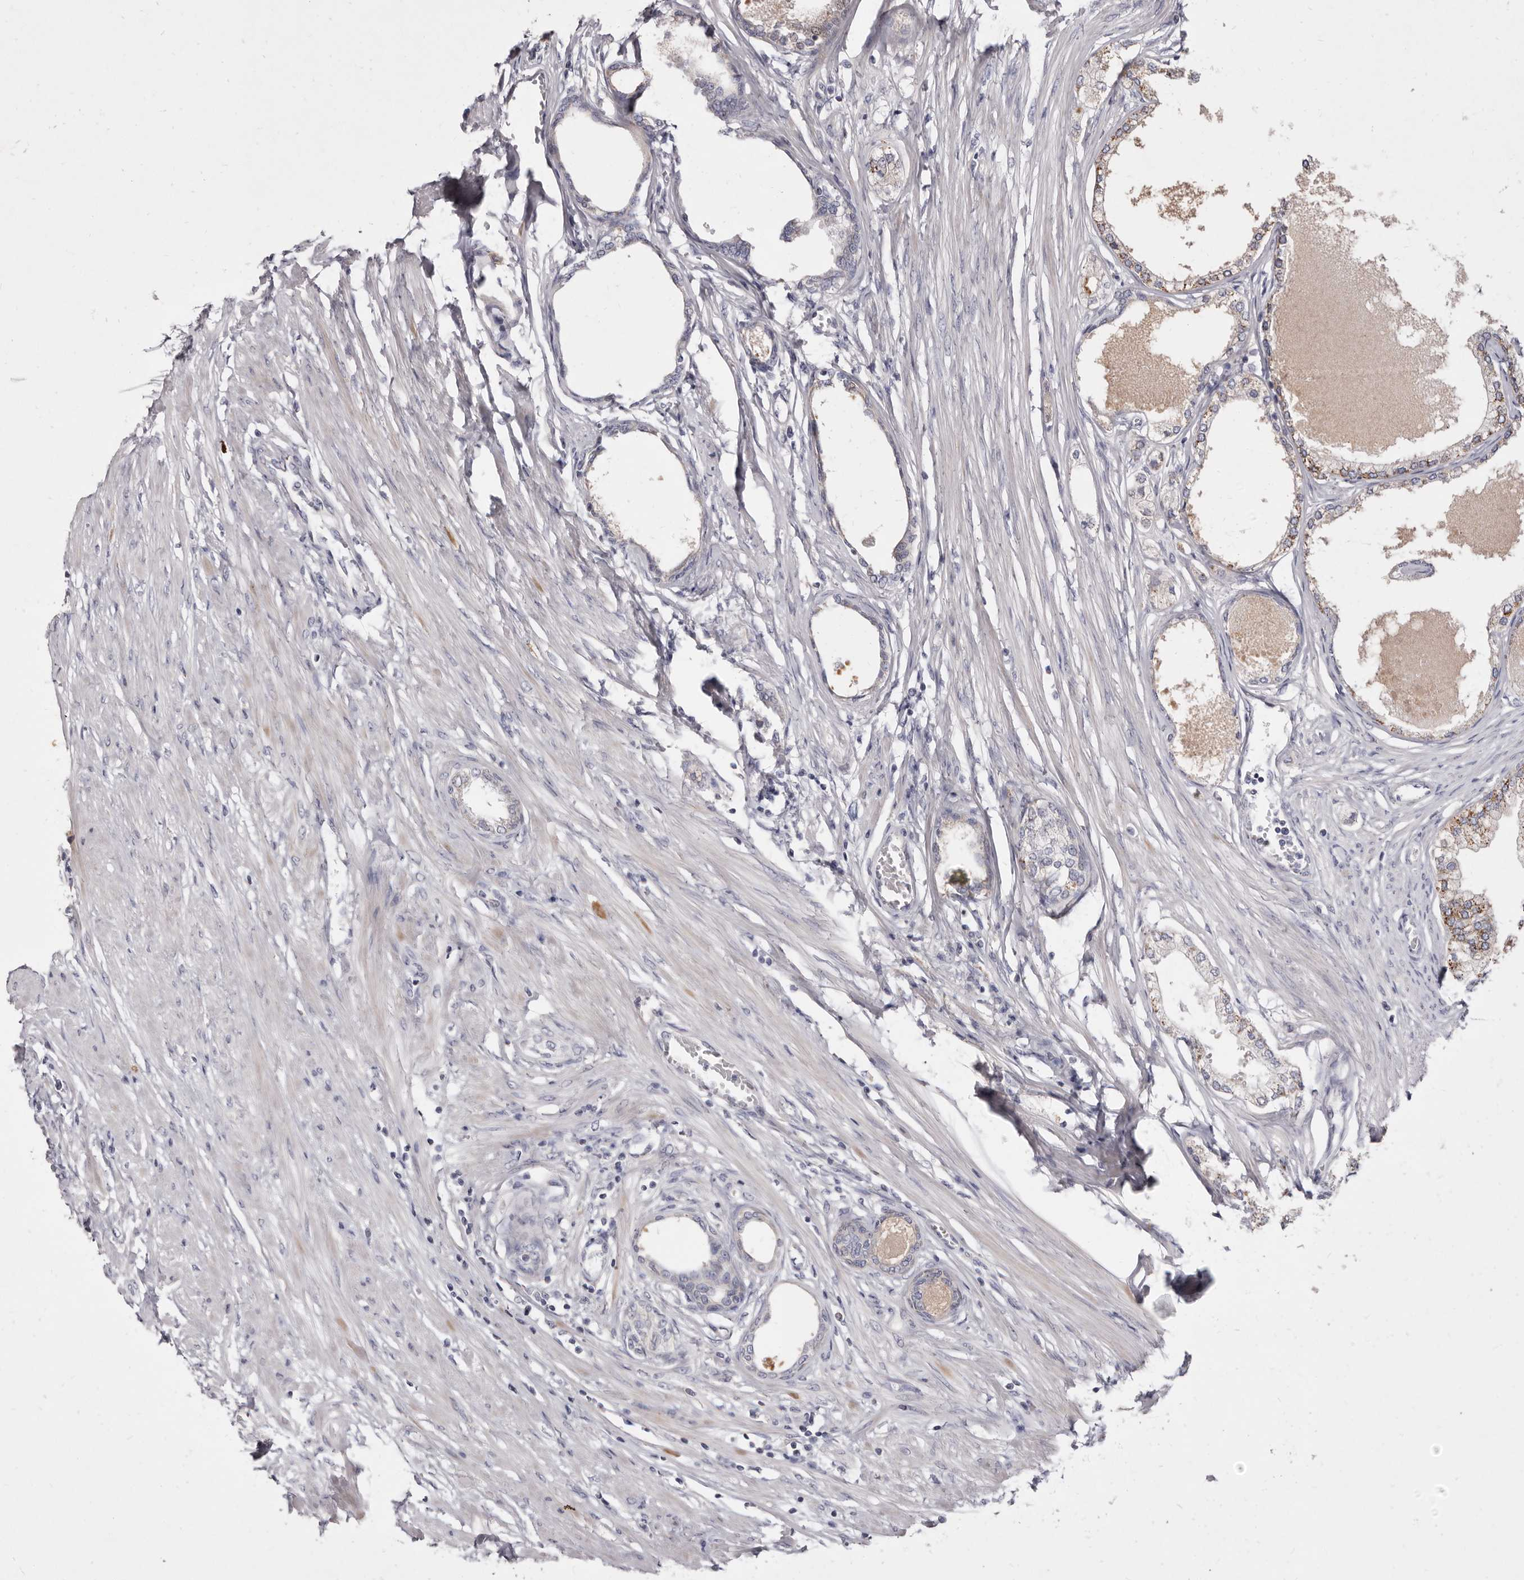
{"staining": {"intensity": "moderate", "quantity": "<25%", "location": "cytoplasmic/membranous"}, "tissue": "prostate", "cell_type": "Glandular cells", "image_type": "normal", "snomed": [{"axis": "morphology", "description": "Normal tissue, NOS"}, {"axis": "morphology", "description": "Urothelial carcinoma, Low grade"}, {"axis": "topography", "description": "Urinary bladder"}, {"axis": "topography", "description": "Prostate"}], "caption": "Moderate cytoplasmic/membranous expression is appreciated in about <25% of glandular cells in normal prostate.", "gene": "CYP2E1", "patient": {"sex": "male", "age": 60}}